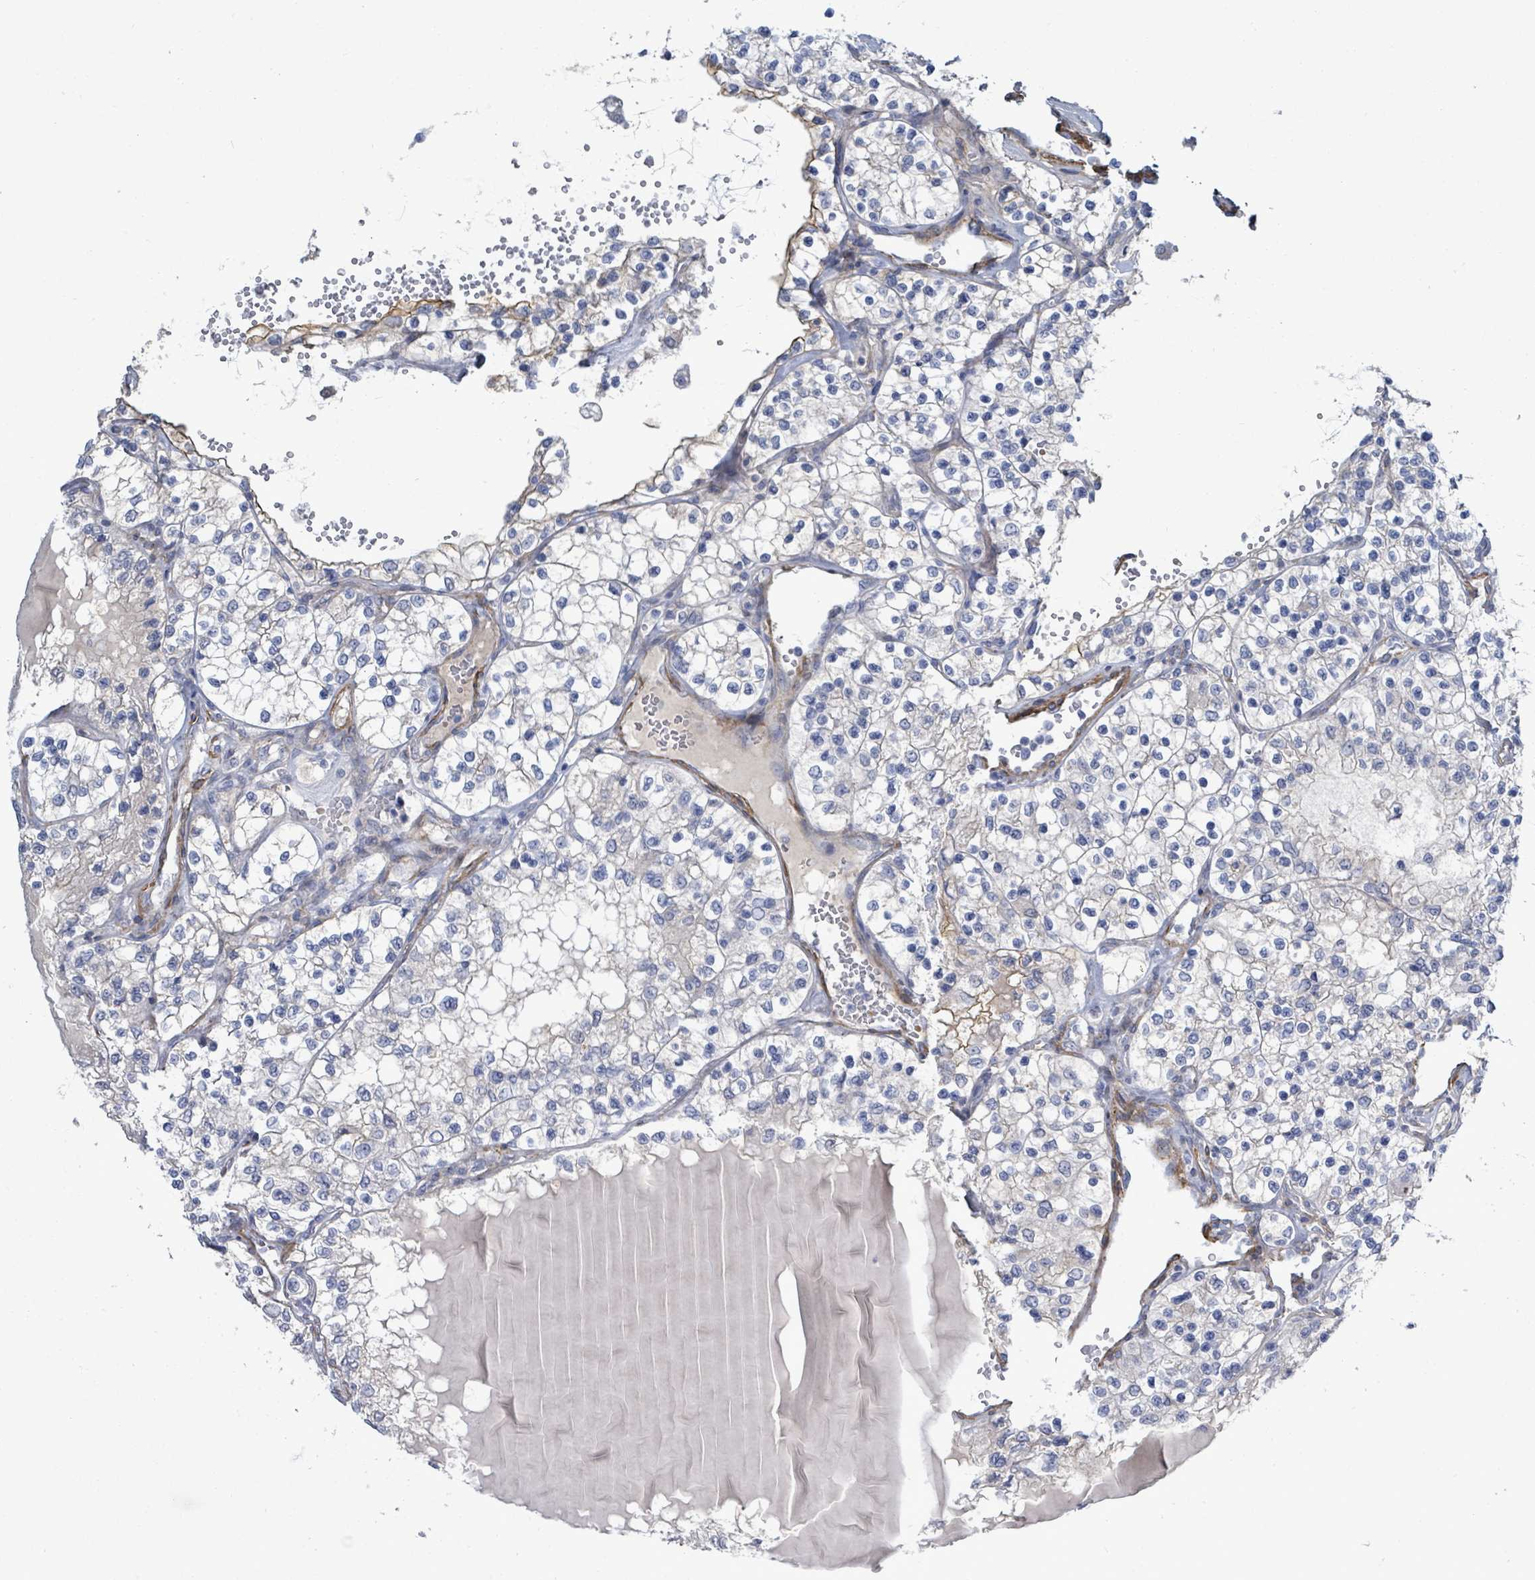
{"staining": {"intensity": "negative", "quantity": "none", "location": "none"}, "tissue": "renal cancer", "cell_type": "Tumor cells", "image_type": "cancer", "snomed": [{"axis": "morphology", "description": "Adenocarcinoma, NOS"}, {"axis": "topography", "description": "Kidney"}], "caption": "The photomicrograph displays no staining of tumor cells in renal cancer (adenocarcinoma). (DAB (3,3'-diaminobenzidine) immunohistochemistry visualized using brightfield microscopy, high magnification).", "gene": "DMRTC1B", "patient": {"sex": "female", "age": 69}}